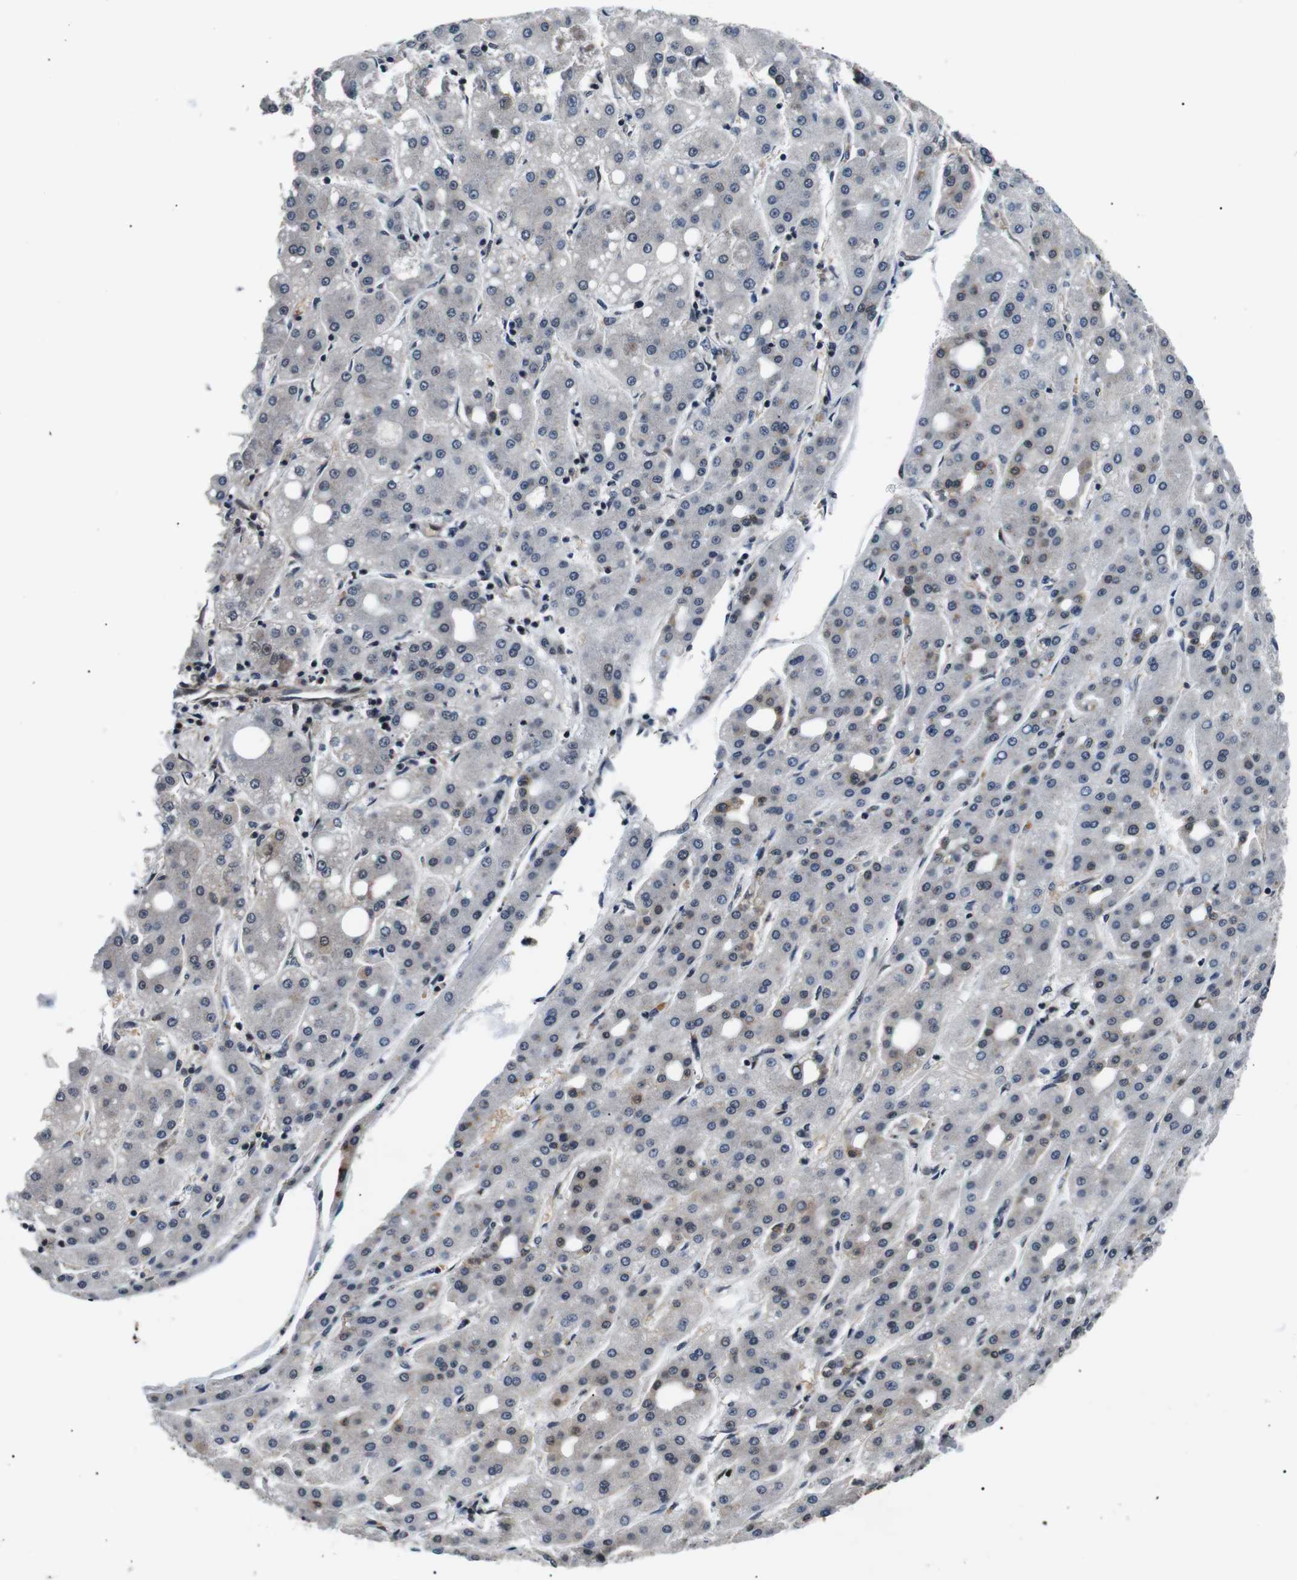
{"staining": {"intensity": "moderate", "quantity": "<25%", "location": "nuclear"}, "tissue": "liver cancer", "cell_type": "Tumor cells", "image_type": "cancer", "snomed": [{"axis": "morphology", "description": "Carcinoma, Hepatocellular, NOS"}, {"axis": "topography", "description": "Liver"}], "caption": "Liver cancer tissue shows moderate nuclear expression in approximately <25% of tumor cells The protein of interest is shown in brown color, while the nuclei are stained blue.", "gene": "SKP1", "patient": {"sex": "male", "age": 65}}